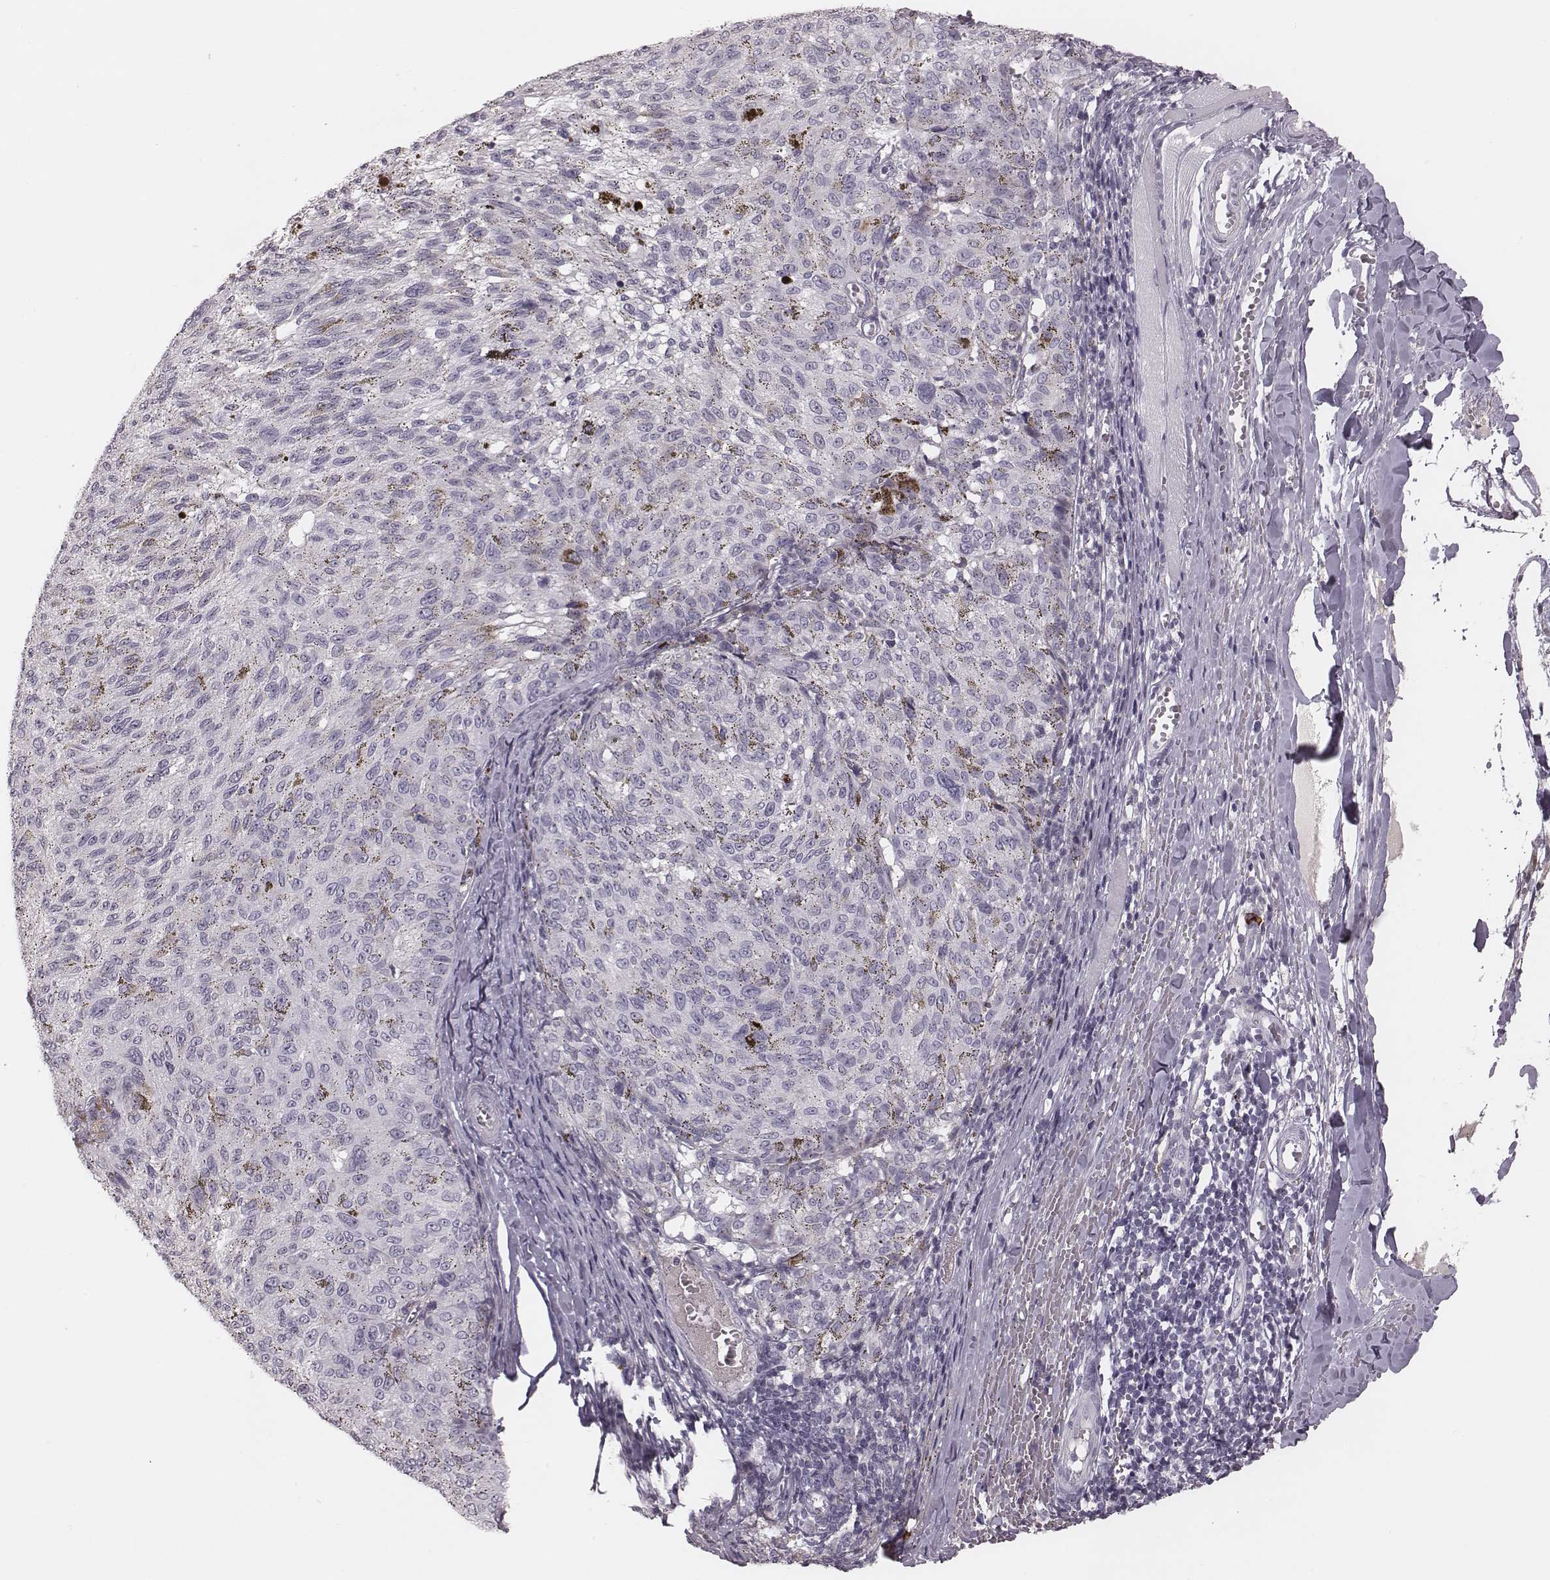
{"staining": {"intensity": "negative", "quantity": "none", "location": "none"}, "tissue": "melanoma", "cell_type": "Tumor cells", "image_type": "cancer", "snomed": [{"axis": "morphology", "description": "Malignant melanoma, NOS"}, {"axis": "topography", "description": "Skin"}], "caption": "This micrograph is of melanoma stained with immunohistochemistry to label a protein in brown with the nuclei are counter-stained blue. There is no positivity in tumor cells. The staining was performed using DAB (3,3'-diaminobenzidine) to visualize the protein expression in brown, while the nuclei were stained in blue with hematoxylin (Magnification: 20x).", "gene": "S100Z", "patient": {"sex": "female", "age": 72}}